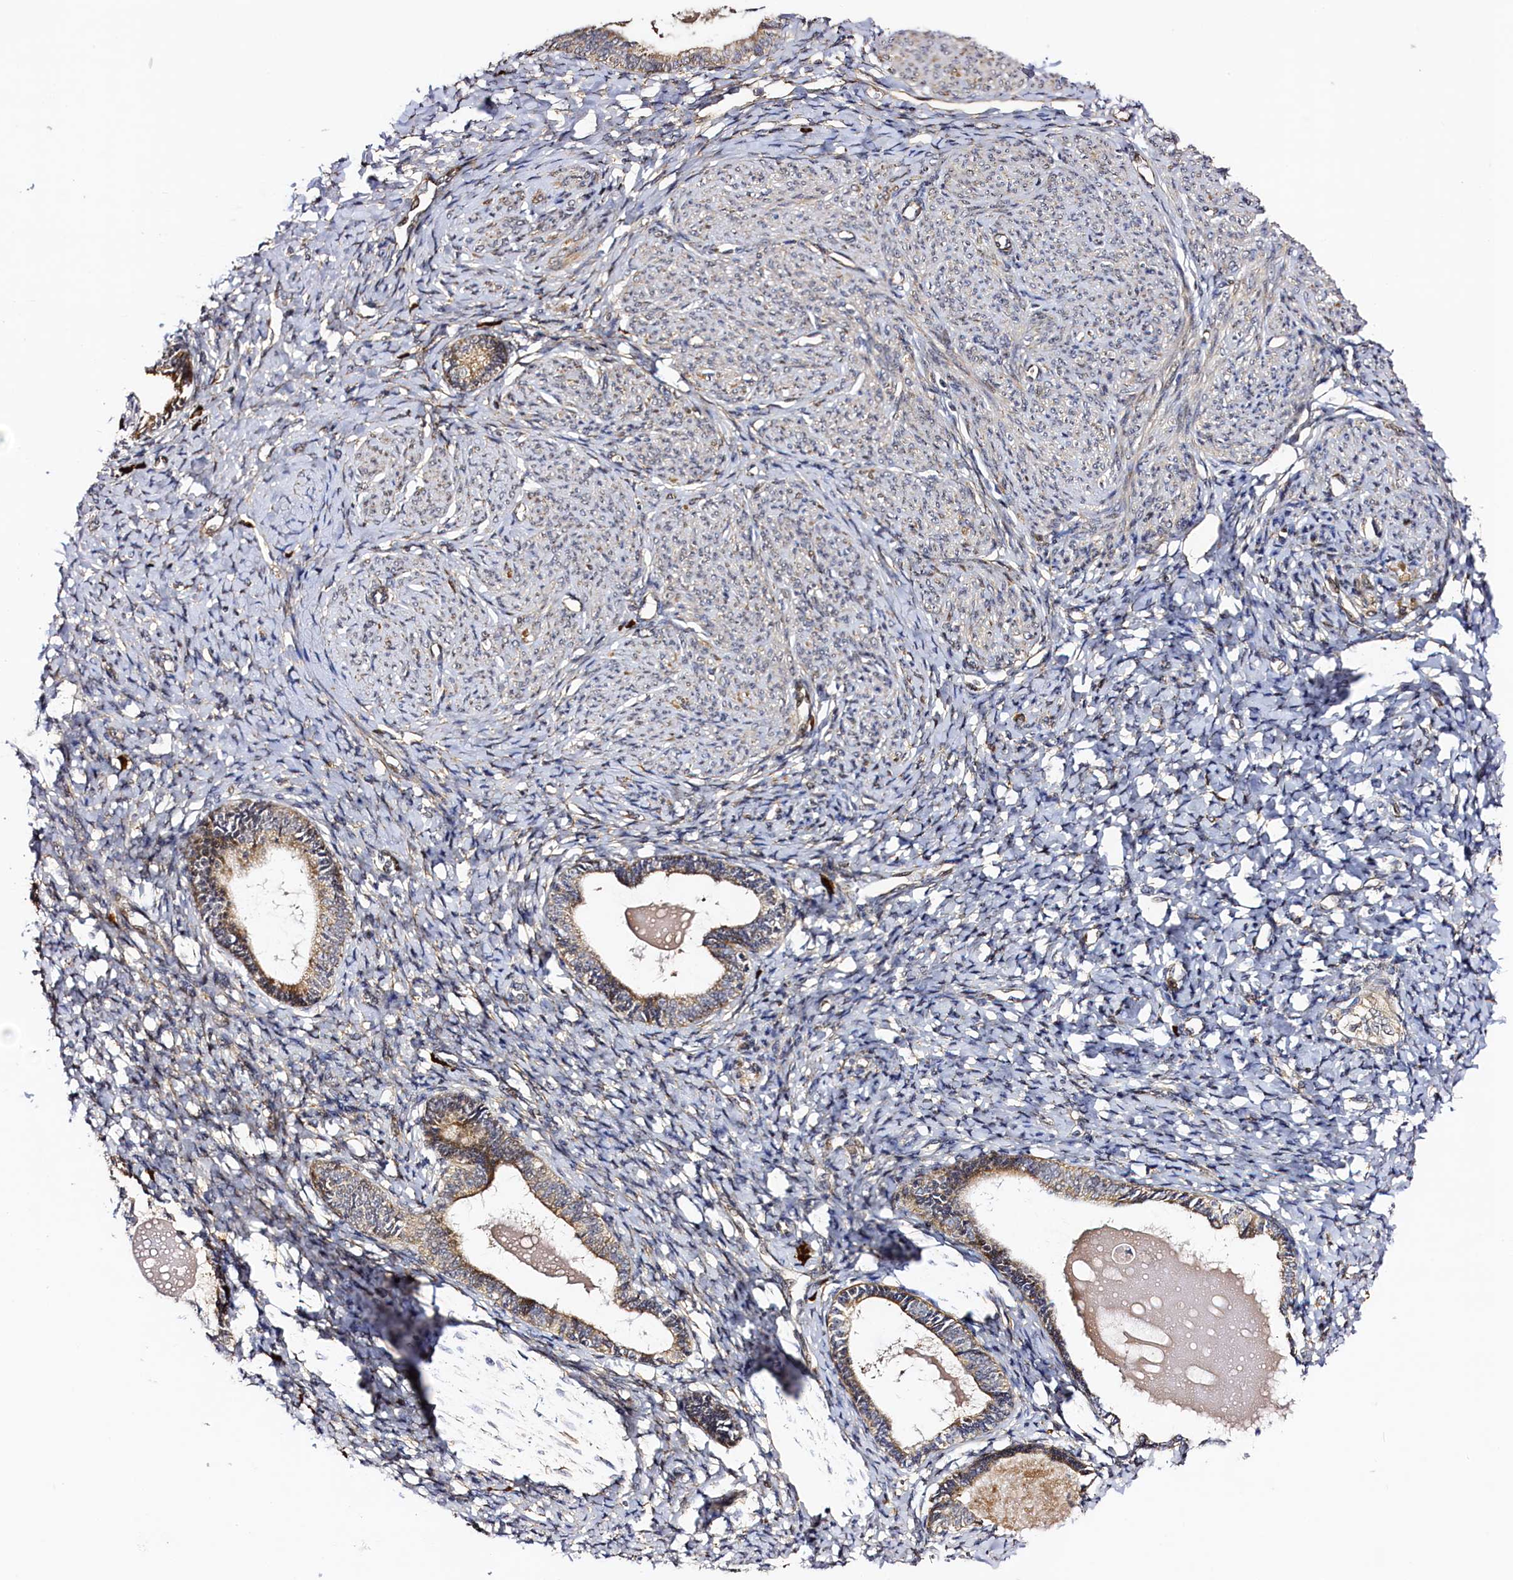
{"staining": {"intensity": "weak", "quantity": "25%-75%", "location": "cytoplasmic/membranous"}, "tissue": "endometrium", "cell_type": "Cells in endometrial stroma", "image_type": "normal", "snomed": [{"axis": "morphology", "description": "Normal tissue, NOS"}, {"axis": "topography", "description": "Endometrium"}], "caption": "A brown stain shows weak cytoplasmic/membranous staining of a protein in cells in endometrial stroma of unremarkable endometrium. Using DAB (brown) and hematoxylin (blue) stains, captured at high magnification using brightfield microscopy.", "gene": "RBFA", "patient": {"sex": "female", "age": 72}}